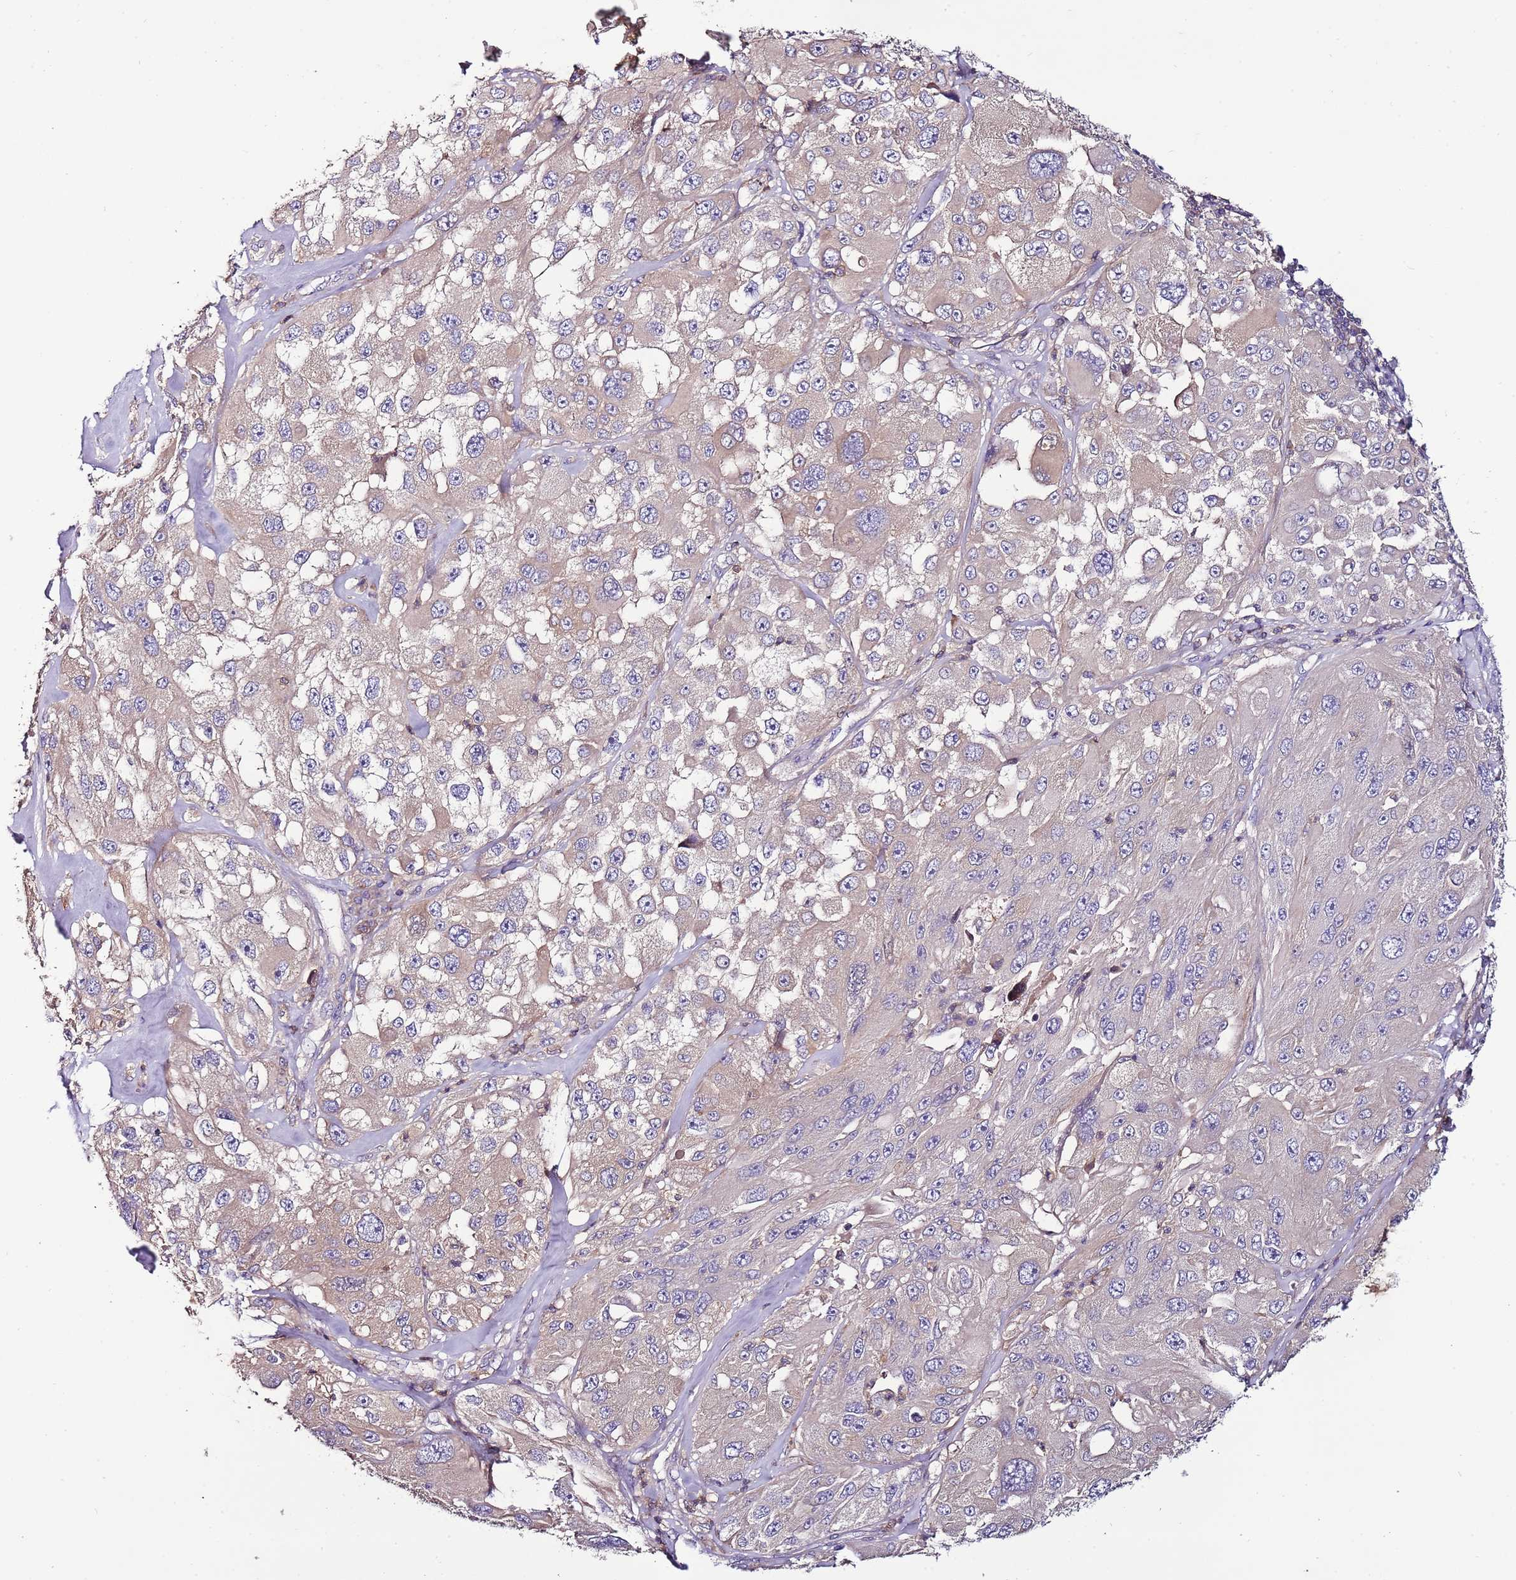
{"staining": {"intensity": "weak", "quantity": "<25%", "location": "cytoplasmic/membranous"}, "tissue": "melanoma", "cell_type": "Tumor cells", "image_type": "cancer", "snomed": [{"axis": "morphology", "description": "Malignant melanoma, Metastatic site"}, {"axis": "topography", "description": "Lymph node"}], "caption": "Immunohistochemistry (IHC) of human melanoma demonstrates no staining in tumor cells. The staining is performed using DAB (3,3'-diaminobenzidine) brown chromogen with nuclei counter-stained in using hematoxylin.", "gene": "IGIP", "patient": {"sex": "male", "age": 62}}